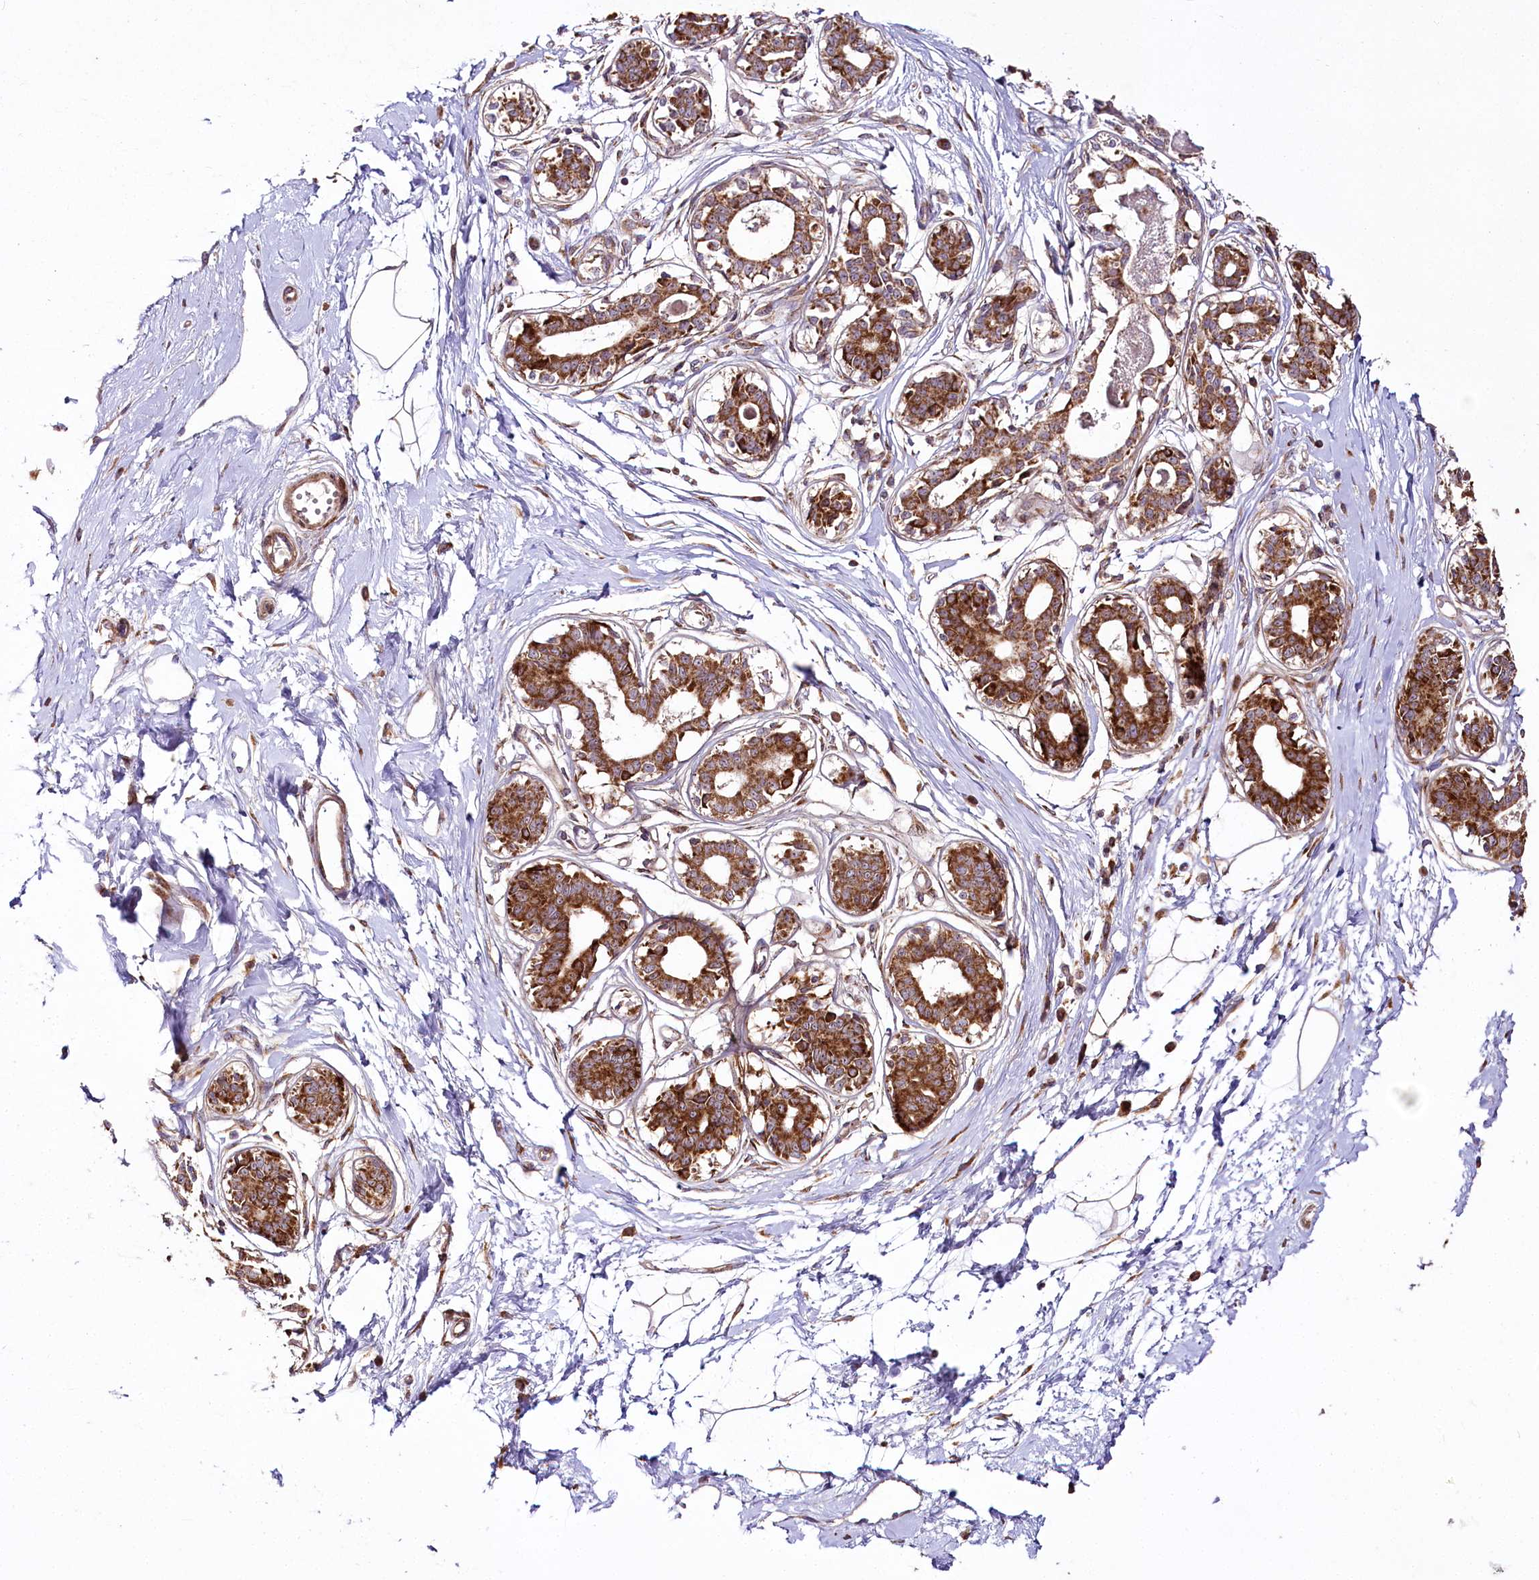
{"staining": {"intensity": "moderate", "quantity": ">75%", "location": "cytoplasmic/membranous"}, "tissue": "breast", "cell_type": "Adipocytes", "image_type": "normal", "snomed": [{"axis": "morphology", "description": "Normal tissue, NOS"}, {"axis": "topography", "description": "Breast"}], "caption": "Normal breast demonstrates moderate cytoplasmic/membranous expression in about >75% of adipocytes.", "gene": "RAB7A", "patient": {"sex": "female", "age": 45}}